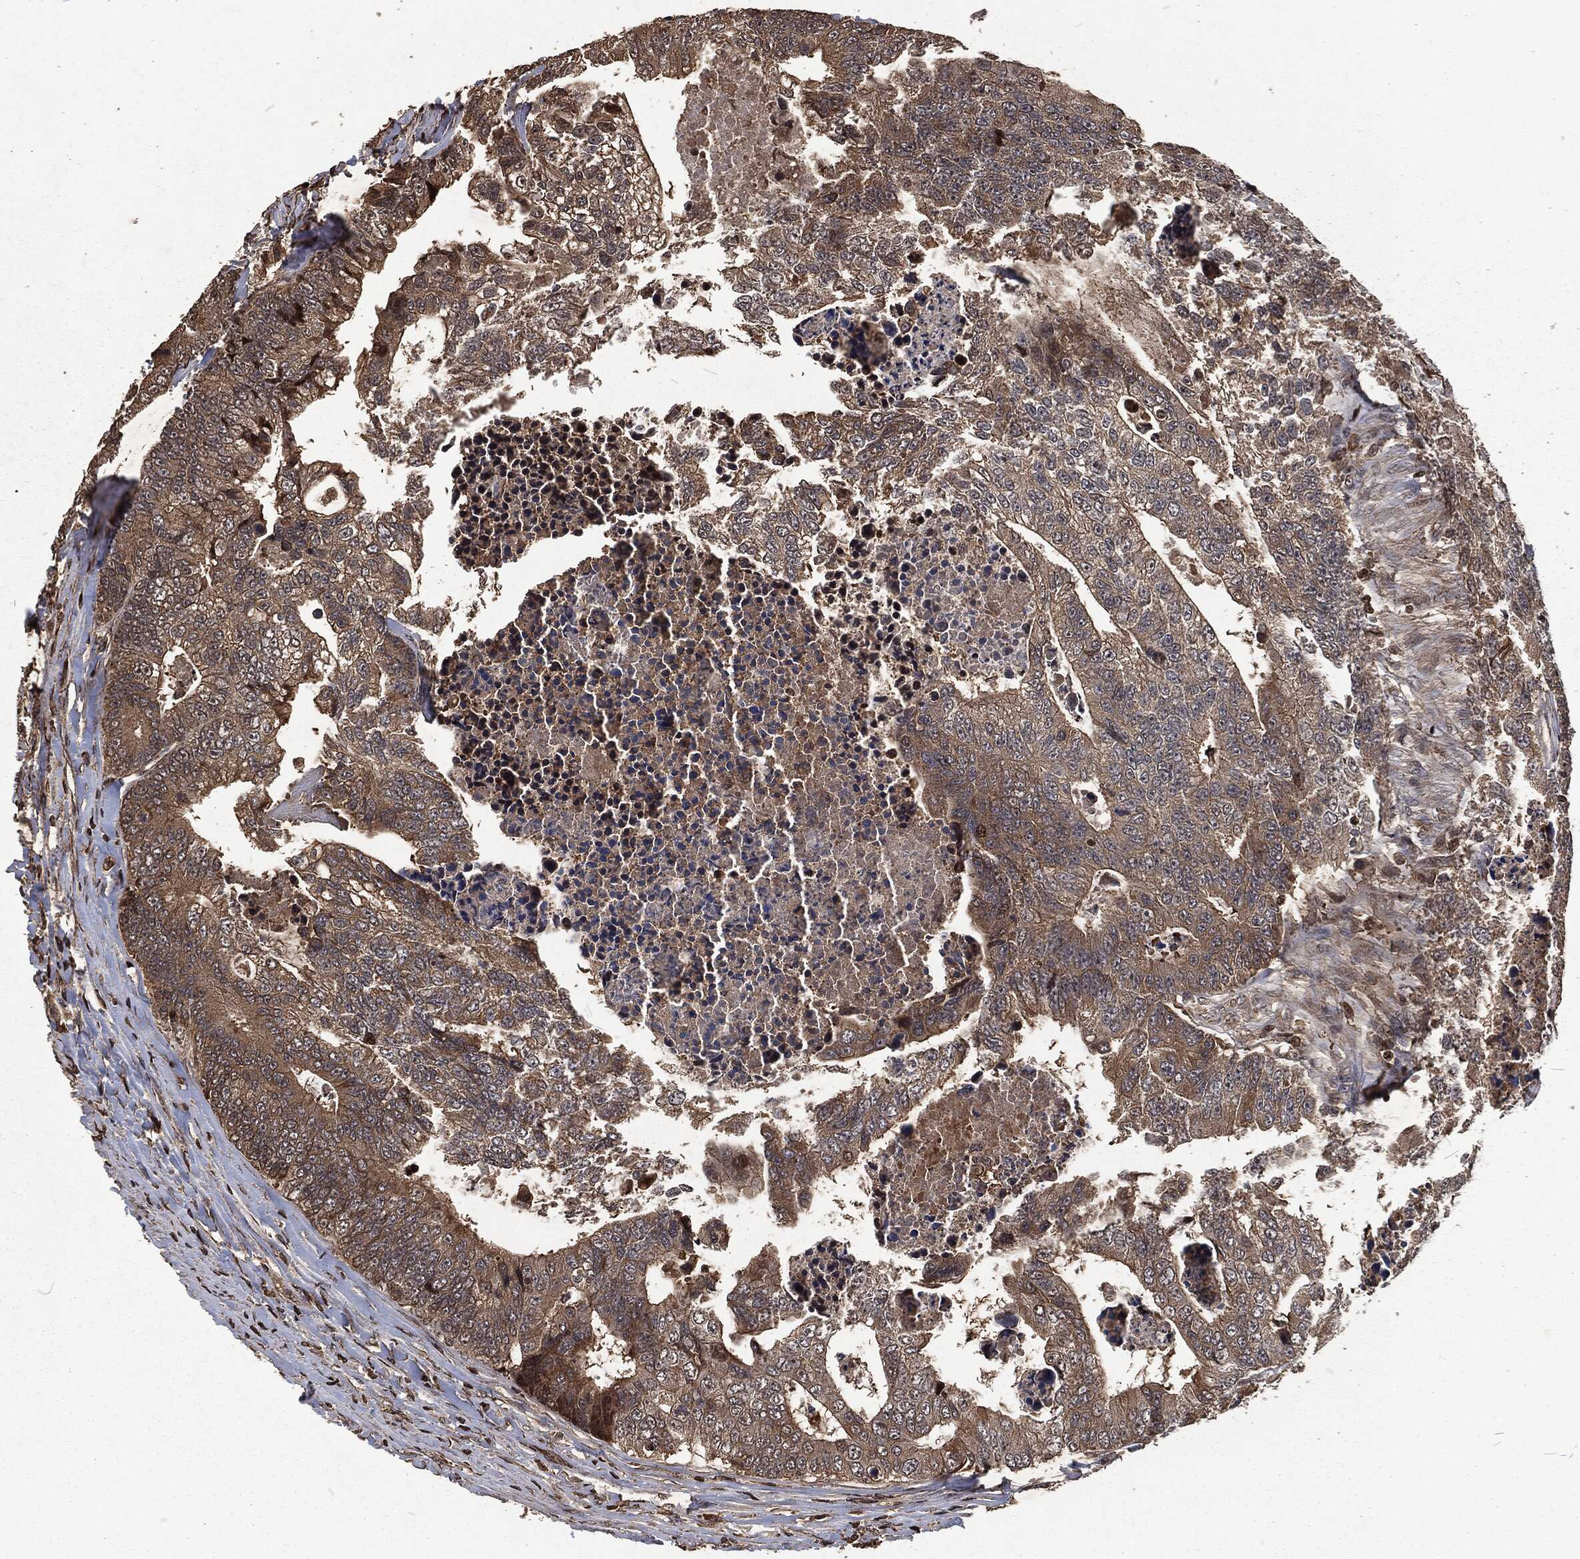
{"staining": {"intensity": "strong", "quantity": "<25%", "location": "cytoplasmic/membranous"}, "tissue": "colorectal cancer", "cell_type": "Tumor cells", "image_type": "cancer", "snomed": [{"axis": "morphology", "description": "Adenocarcinoma, NOS"}, {"axis": "topography", "description": "Colon"}], "caption": "Protein expression by immunohistochemistry (IHC) displays strong cytoplasmic/membranous positivity in about <25% of tumor cells in colorectal adenocarcinoma.", "gene": "SNAI1", "patient": {"sex": "female", "age": 72}}